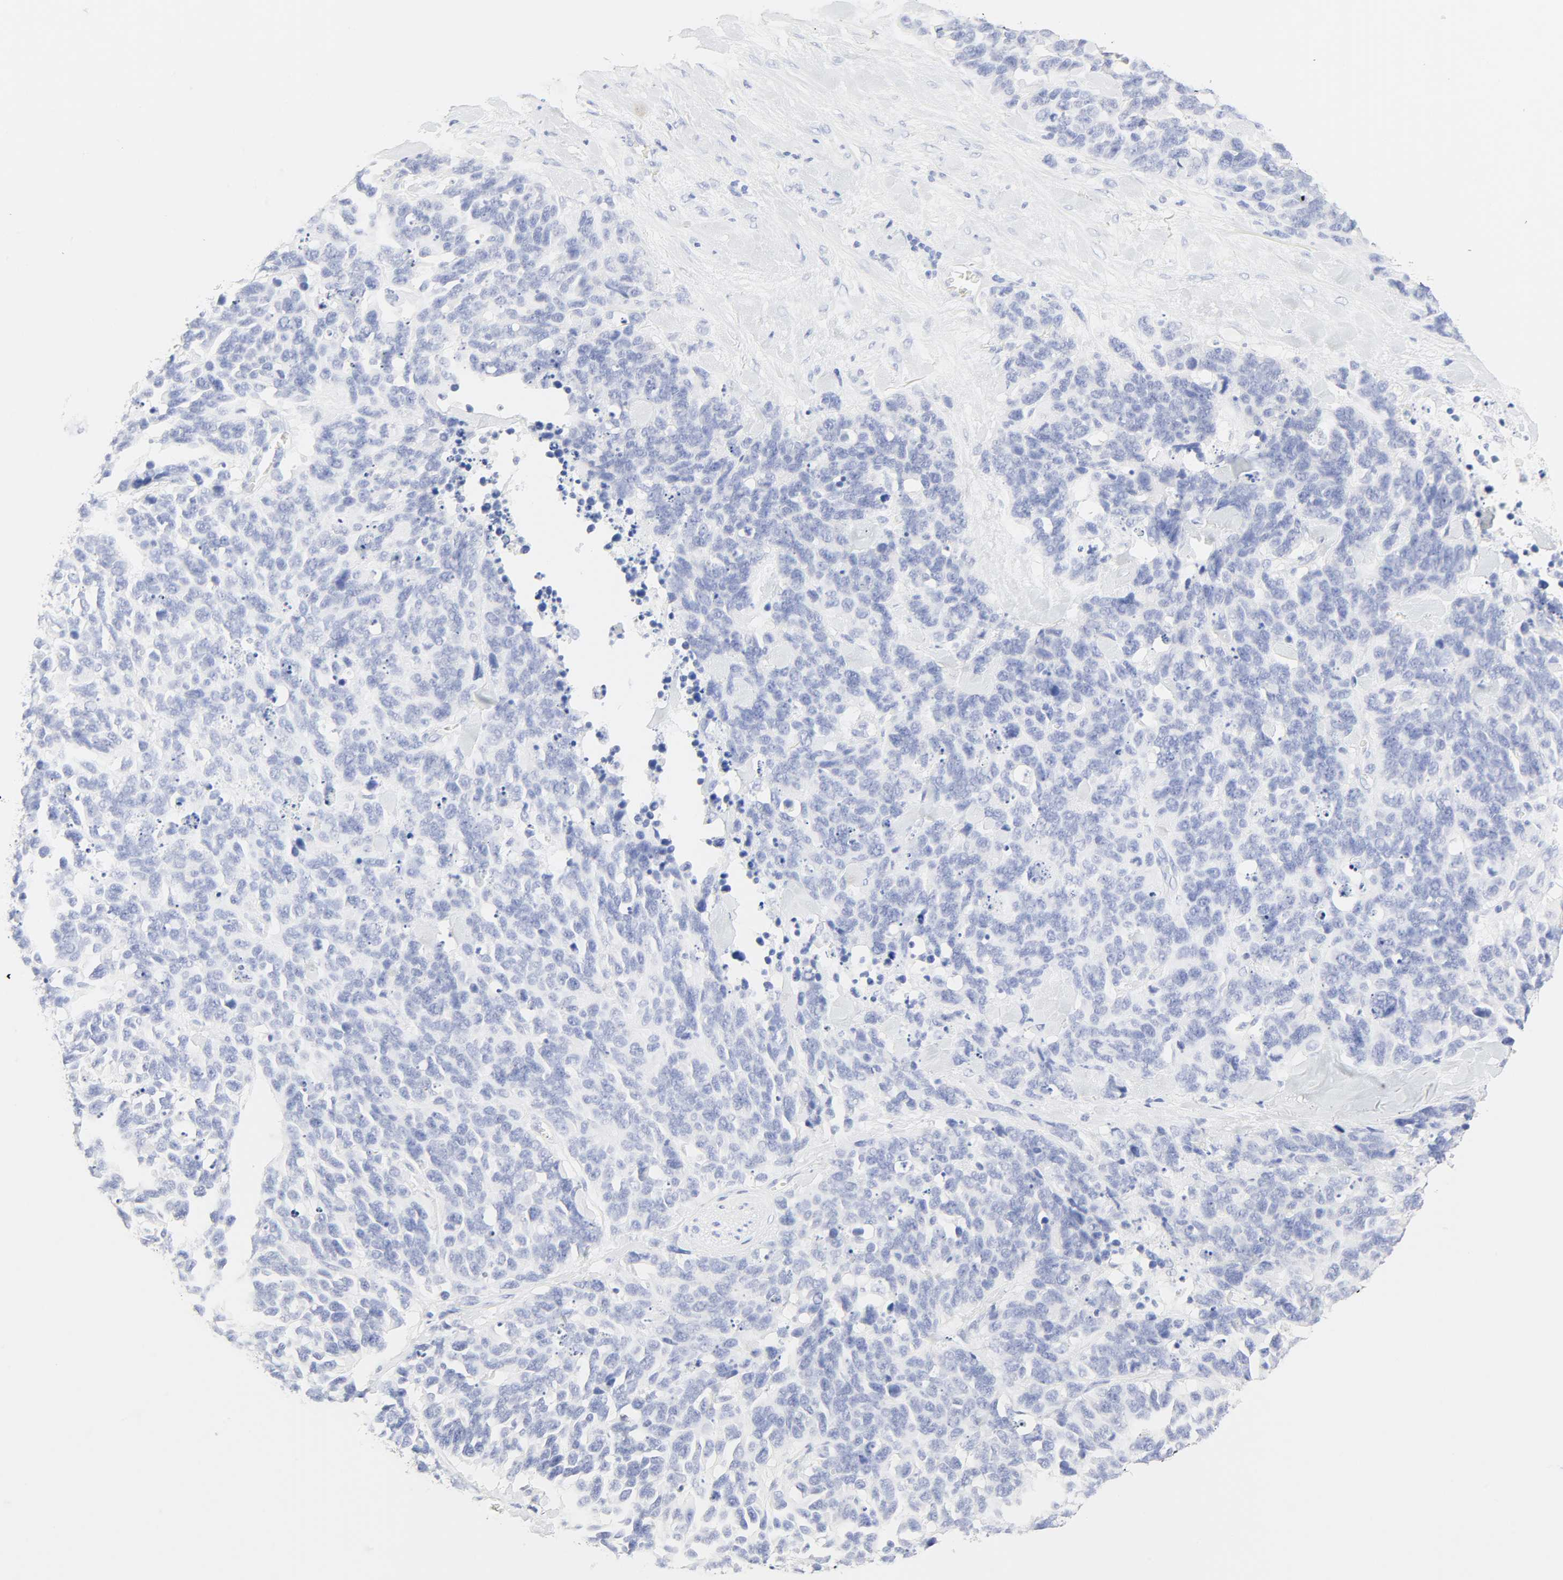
{"staining": {"intensity": "negative", "quantity": "none", "location": "none"}, "tissue": "lung cancer", "cell_type": "Tumor cells", "image_type": "cancer", "snomed": [{"axis": "morphology", "description": "Neoplasm, malignant, NOS"}, {"axis": "topography", "description": "Lung"}], "caption": "A photomicrograph of lung malignant neoplasm stained for a protein exhibits no brown staining in tumor cells.", "gene": "SLCO1B3", "patient": {"sex": "female", "age": 58}}